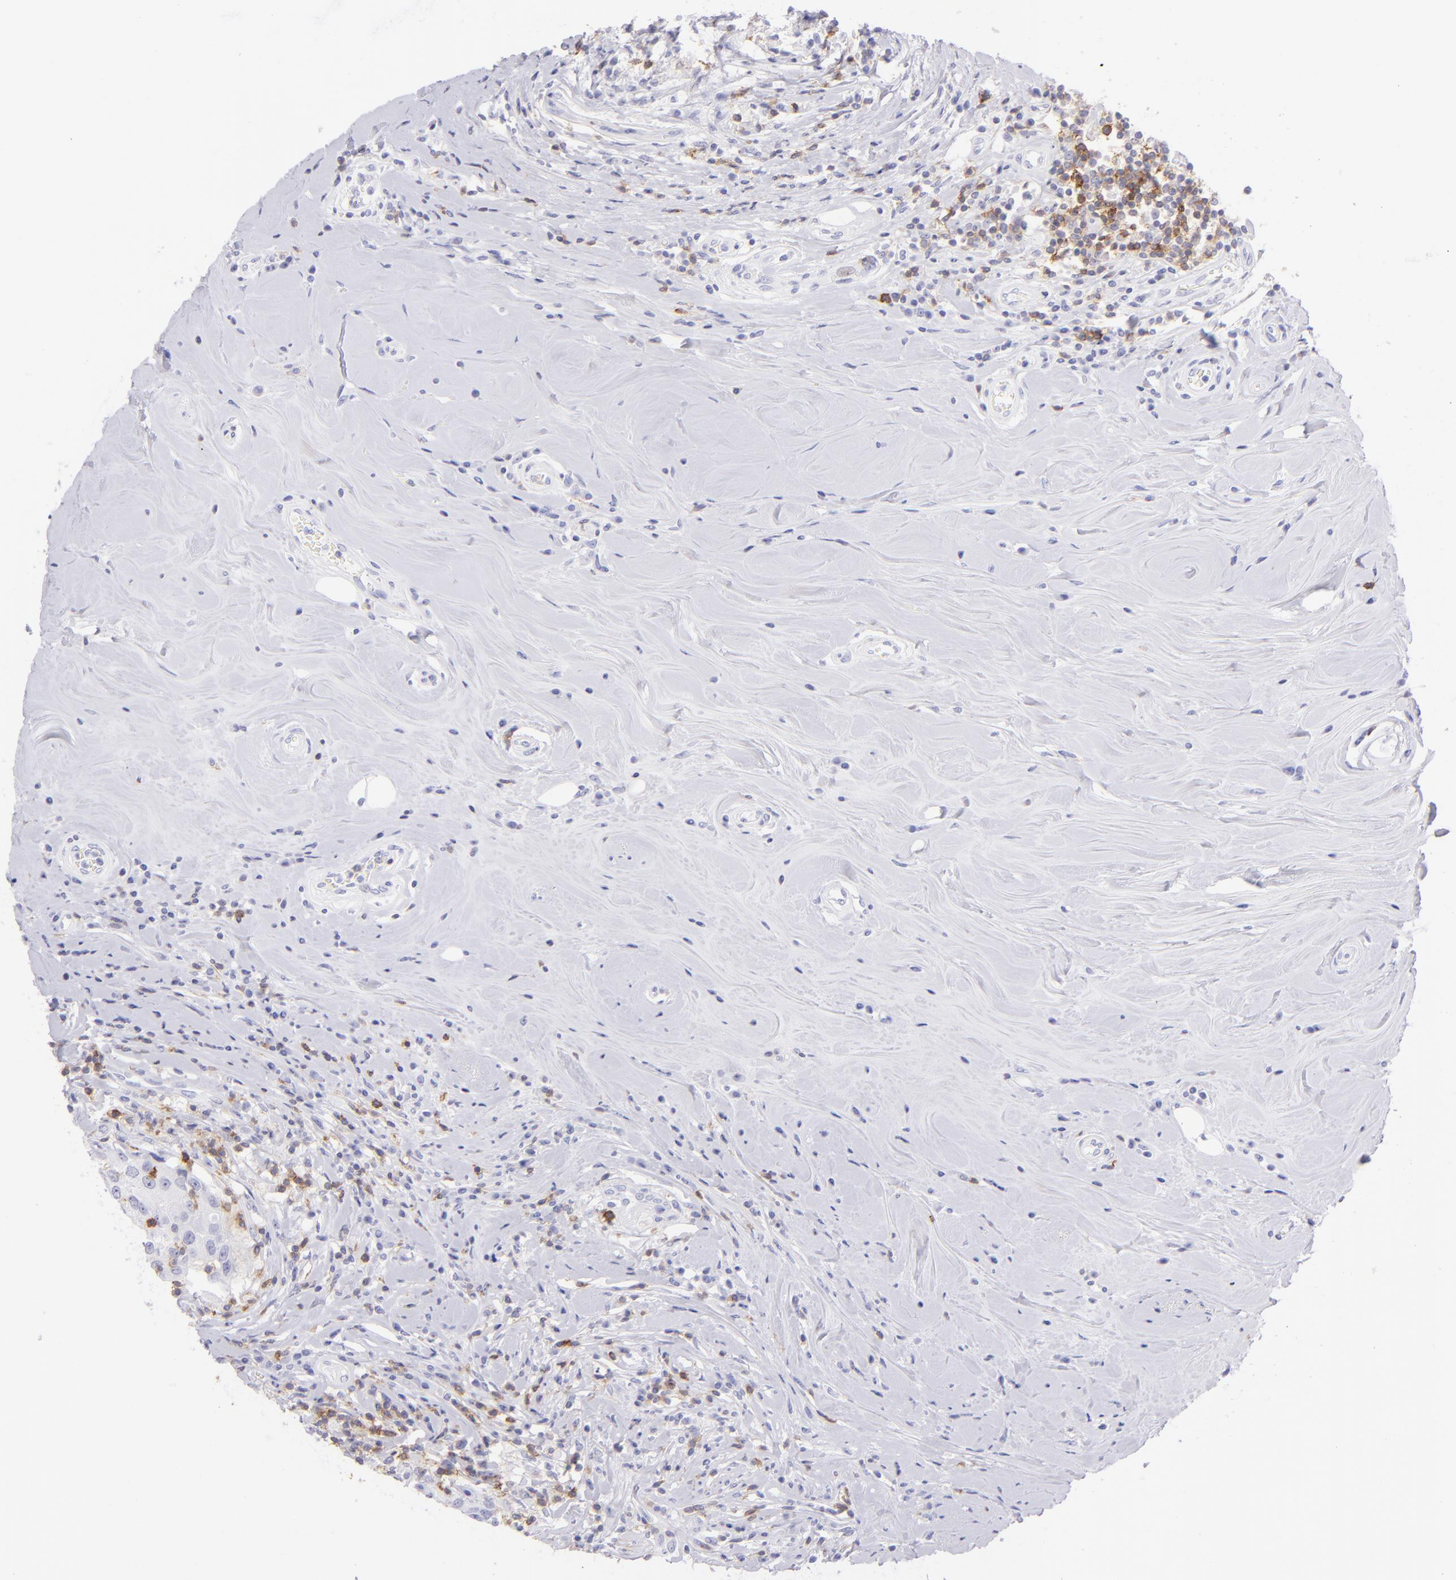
{"staining": {"intensity": "negative", "quantity": "none", "location": "none"}, "tissue": "breast cancer", "cell_type": "Tumor cells", "image_type": "cancer", "snomed": [{"axis": "morphology", "description": "Duct carcinoma"}, {"axis": "topography", "description": "Breast"}], "caption": "Immunohistochemical staining of breast cancer (intraductal carcinoma) exhibits no significant expression in tumor cells.", "gene": "CD69", "patient": {"sex": "female", "age": 27}}